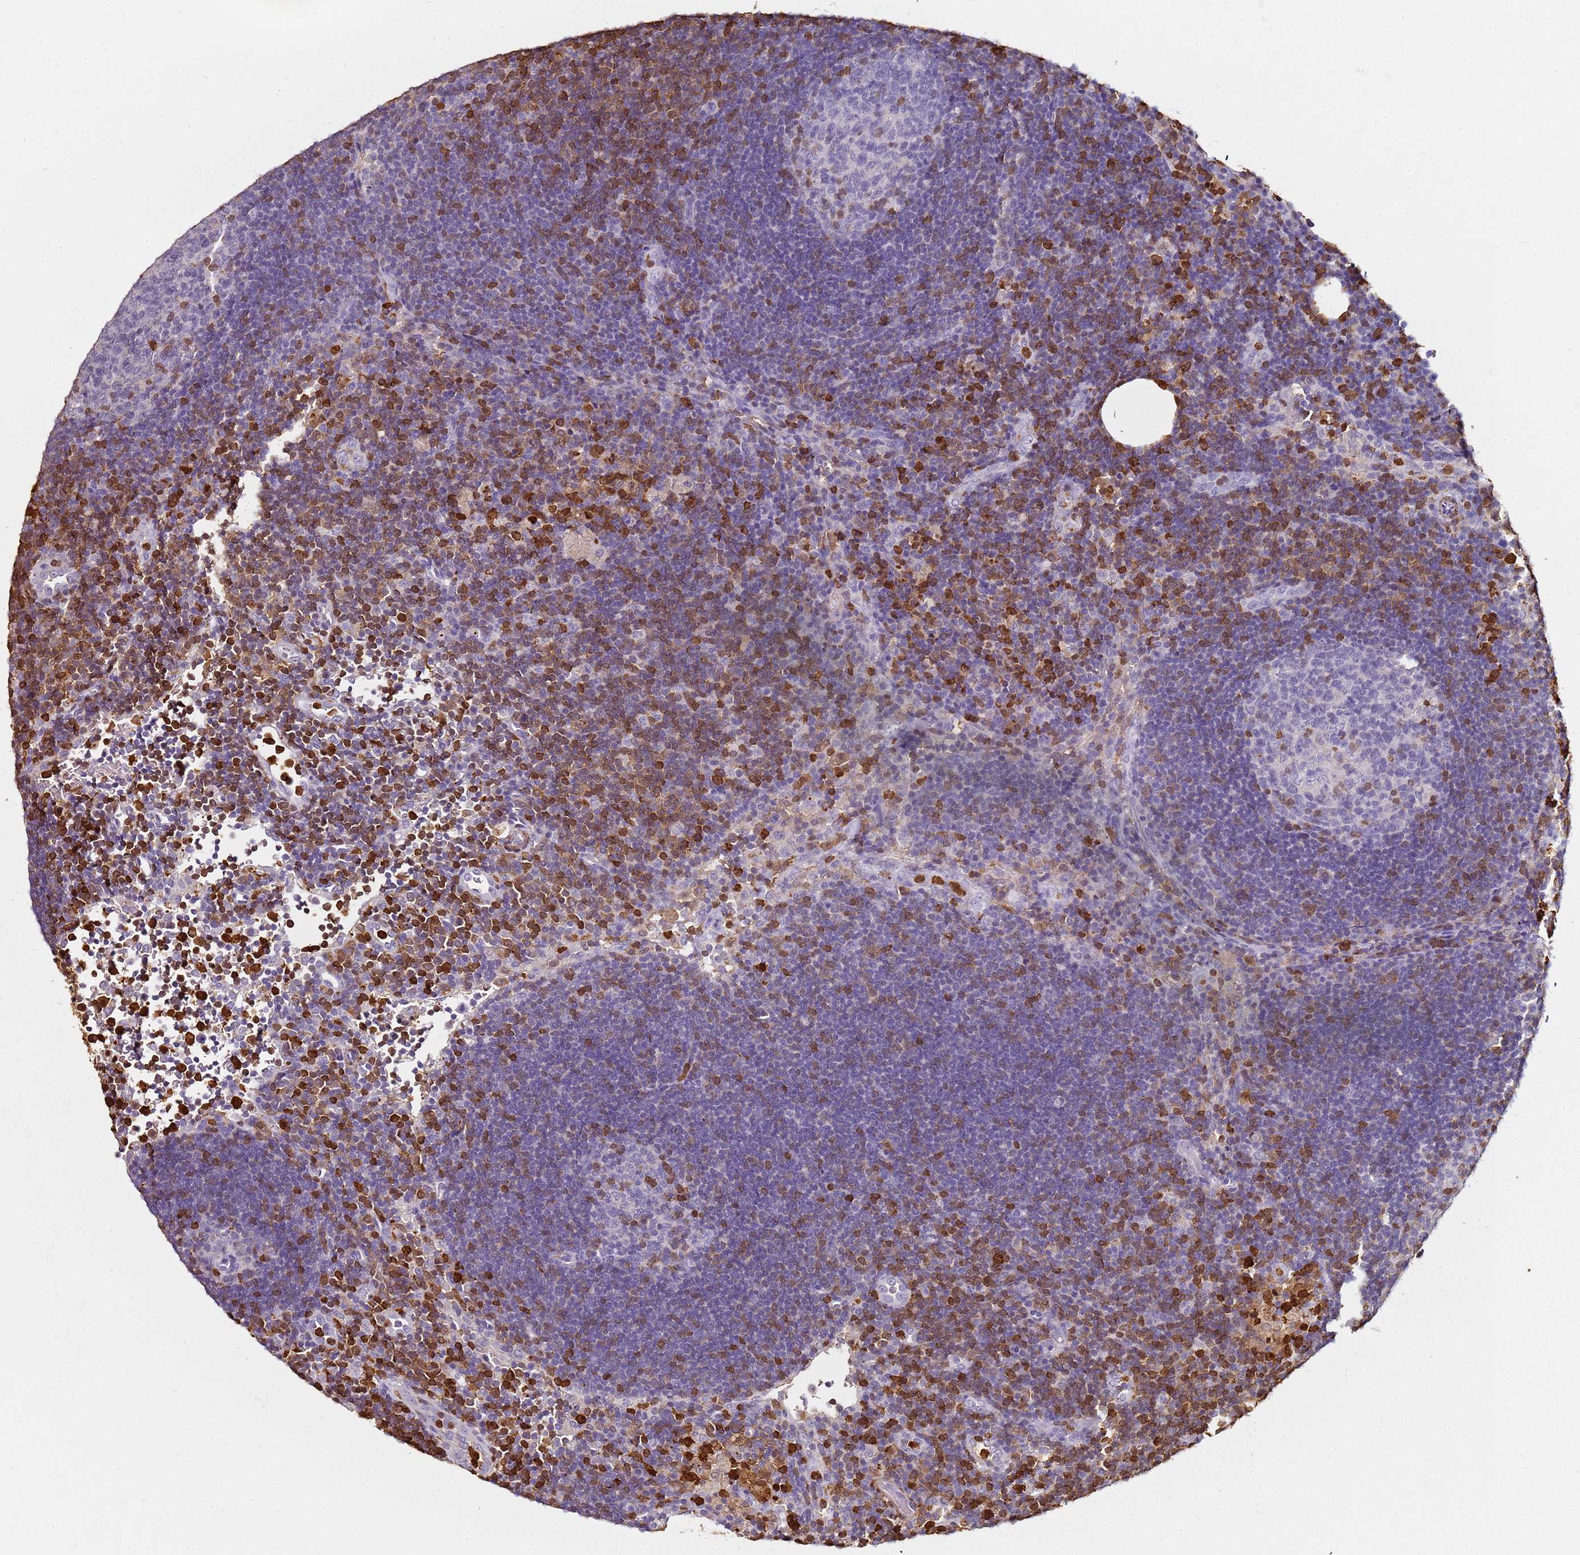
{"staining": {"intensity": "moderate", "quantity": "25%-75%", "location": "cytoplasmic/membranous,nuclear"}, "tissue": "lymph node", "cell_type": "Germinal center cells", "image_type": "normal", "snomed": [{"axis": "morphology", "description": "Normal tissue, NOS"}, {"axis": "topography", "description": "Lymph node"}], "caption": "Protein staining of benign lymph node reveals moderate cytoplasmic/membranous,nuclear staining in about 25%-75% of germinal center cells.", "gene": "S100A4", "patient": {"sex": "male", "age": 62}}